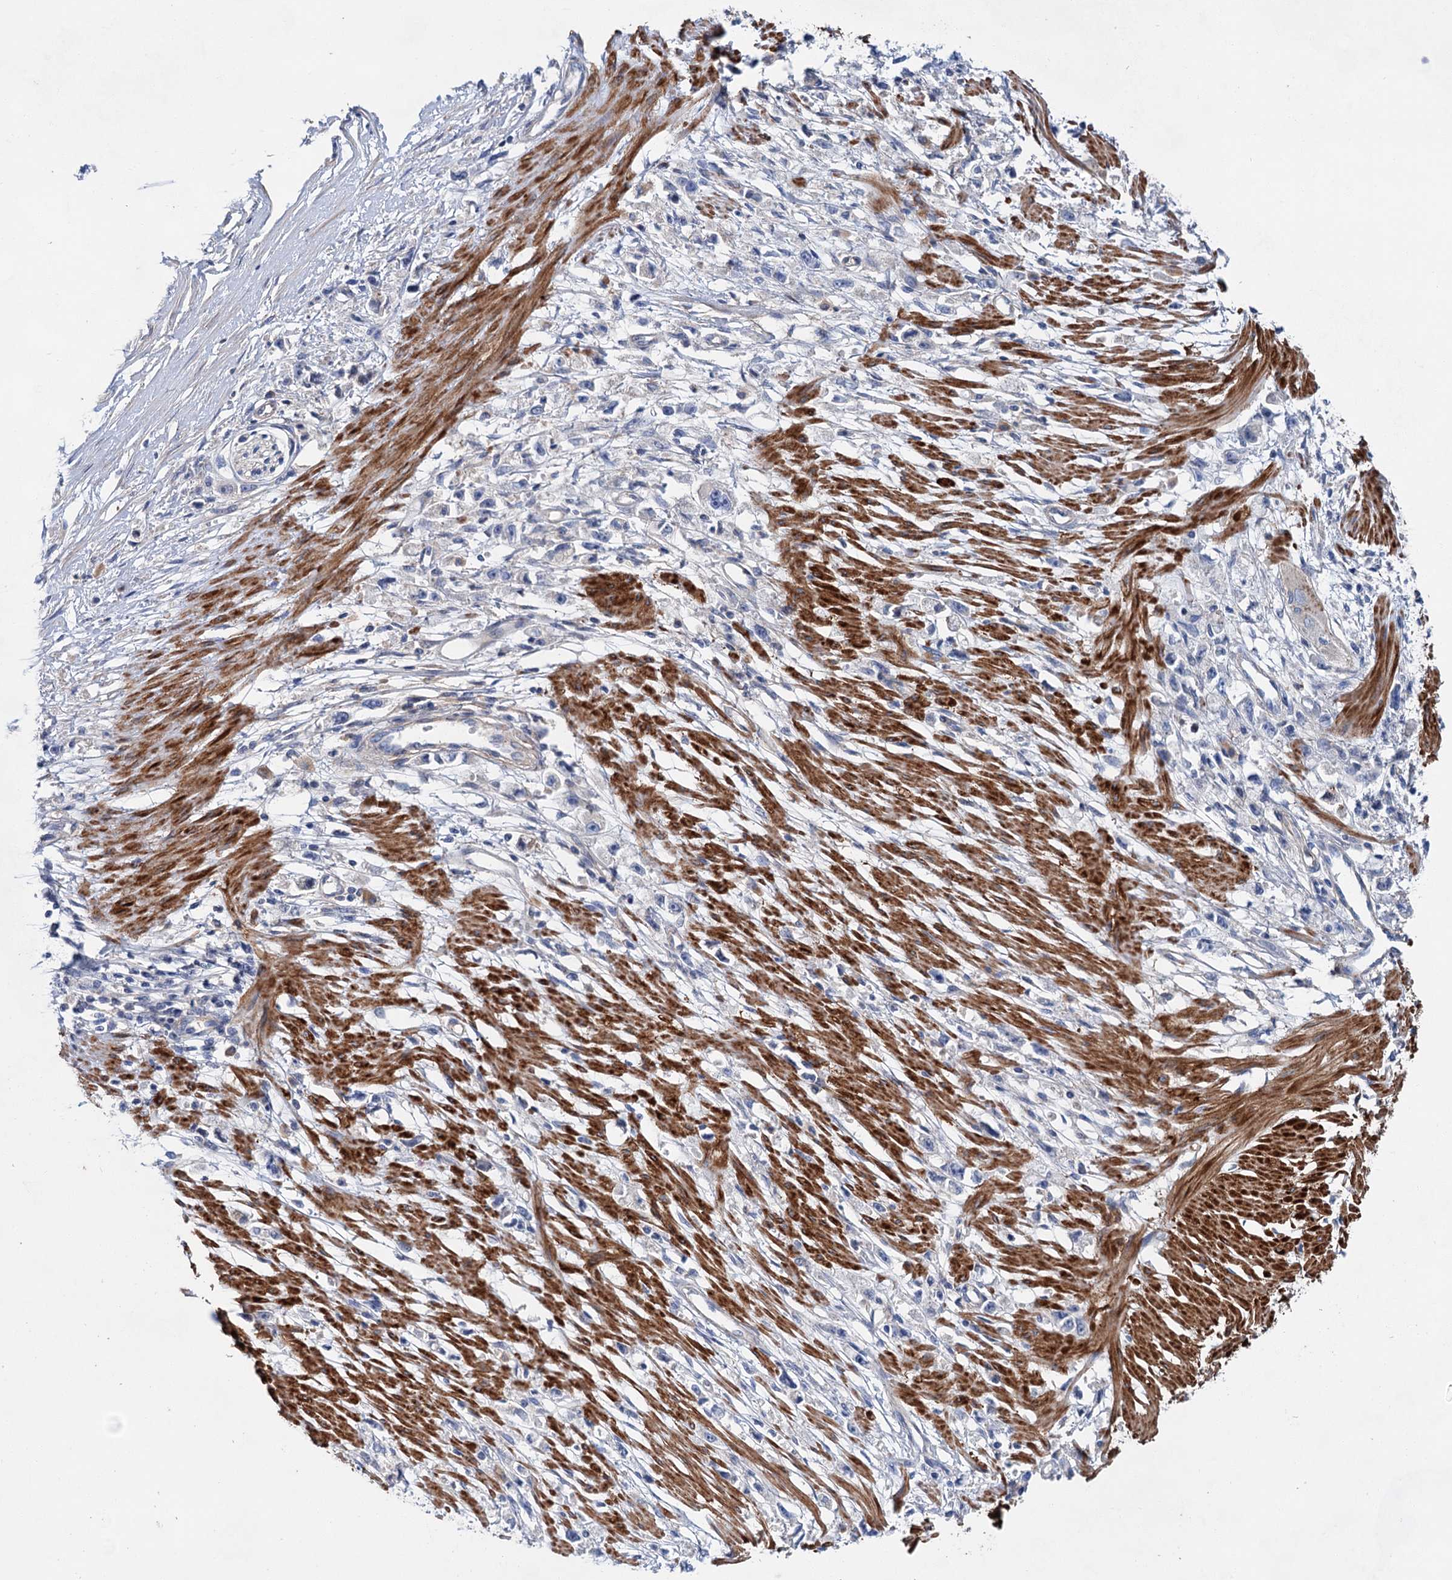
{"staining": {"intensity": "negative", "quantity": "none", "location": "none"}, "tissue": "stomach cancer", "cell_type": "Tumor cells", "image_type": "cancer", "snomed": [{"axis": "morphology", "description": "Adenocarcinoma, NOS"}, {"axis": "topography", "description": "Stomach"}], "caption": "This is an IHC micrograph of stomach cancer (adenocarcinoma). There is no positivity in tumor cells.", "gene": "GPR155", "patient": {"sex": "female", "age": 59}}